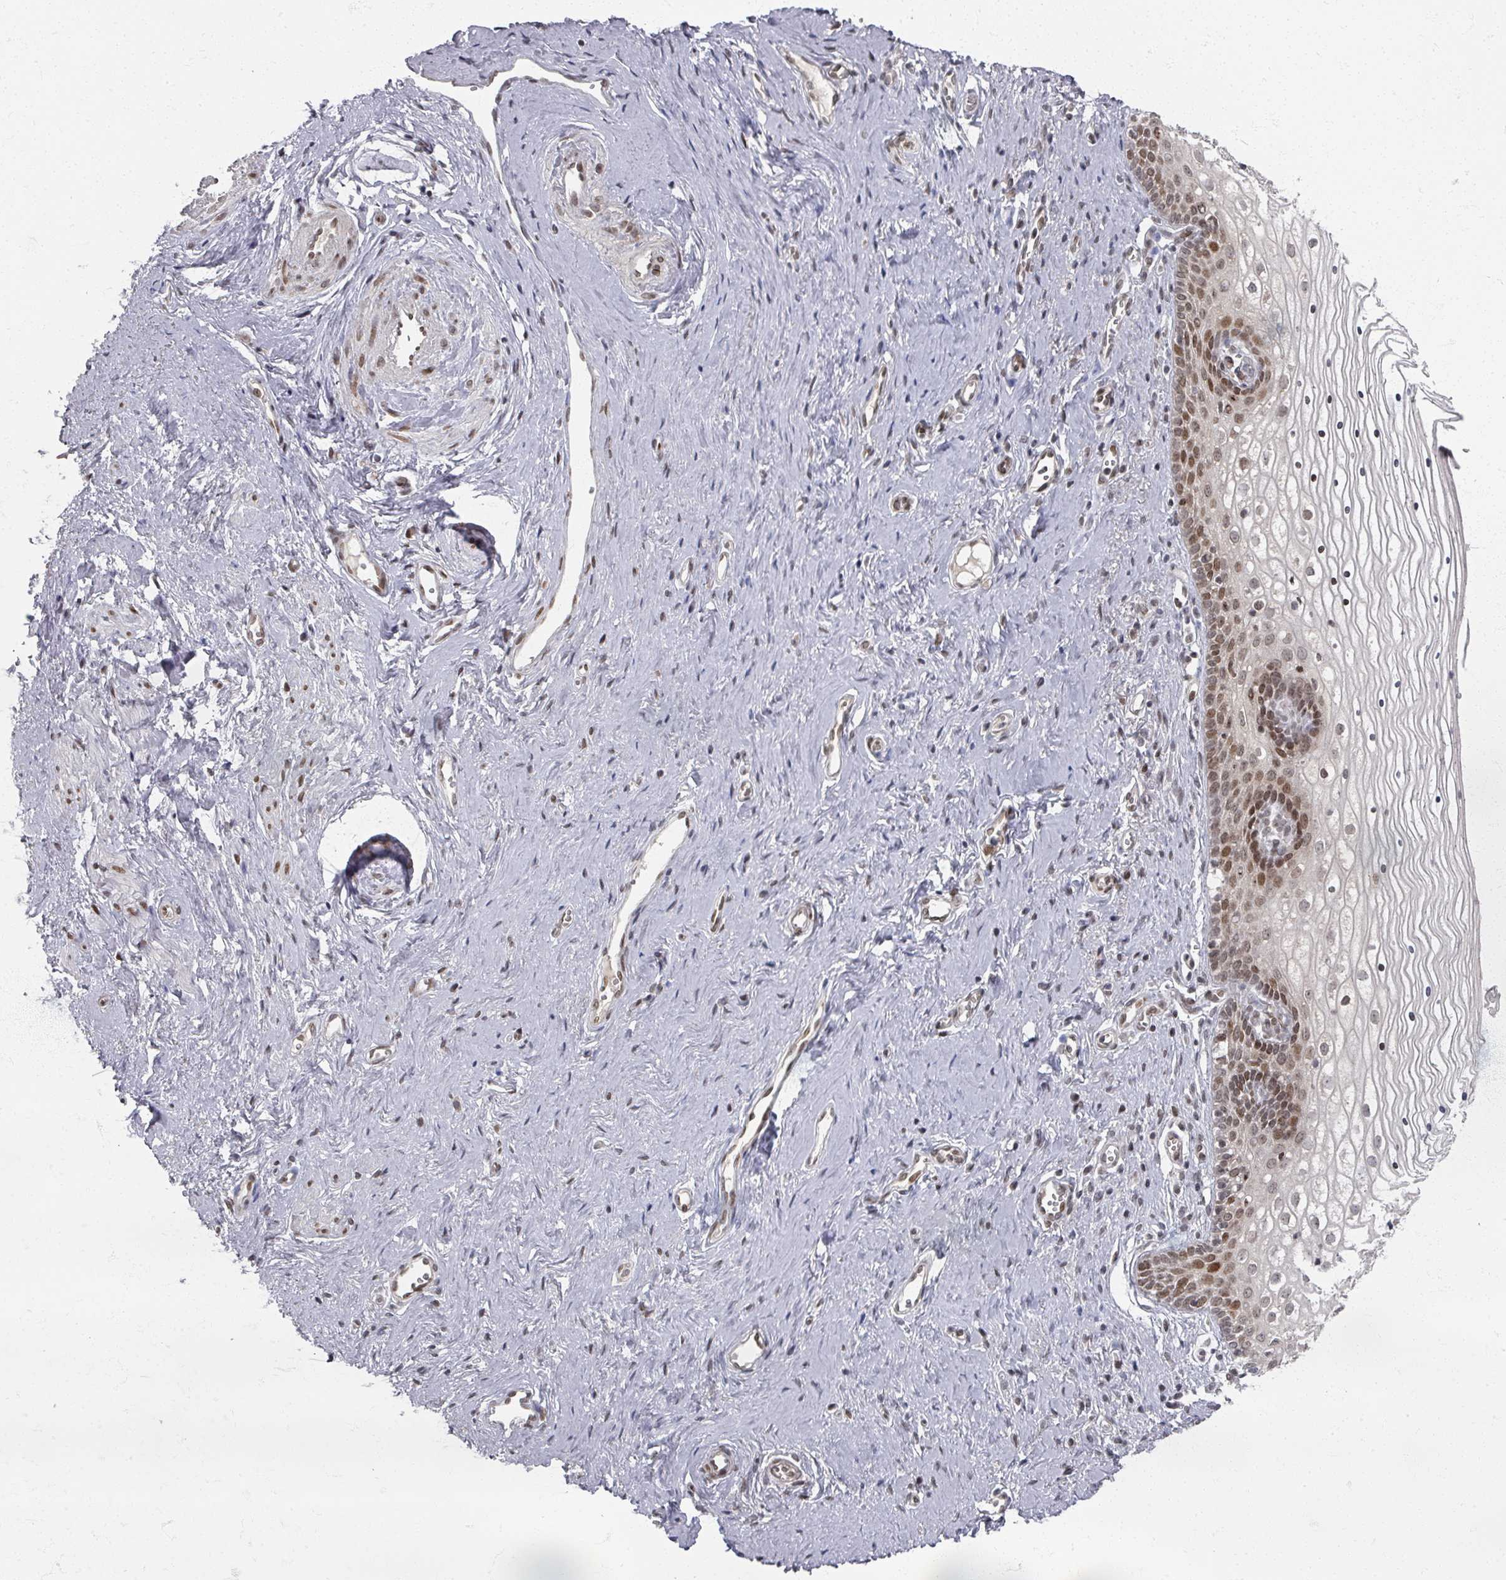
{"staining": {"intensity": "strong", "quantity": ">75%", "location": "nuclear"}, "tissue": "vagina", "cell_type": "Squamous epithelial cells", "image_type": "normal", "snomed": [{"axis": "morphology", "description": "Normal tissue, NOS"}, {"axis": "topography", "description": "Vagina"}], "caption": "This photomicrograph displays immunohistochemistry staining of benign vagina, with high strong nuclear expression in about >75% of squamous epithelial cells.", "gene": "PSKH1", "patient": {"sex": "female", "age": 59}}